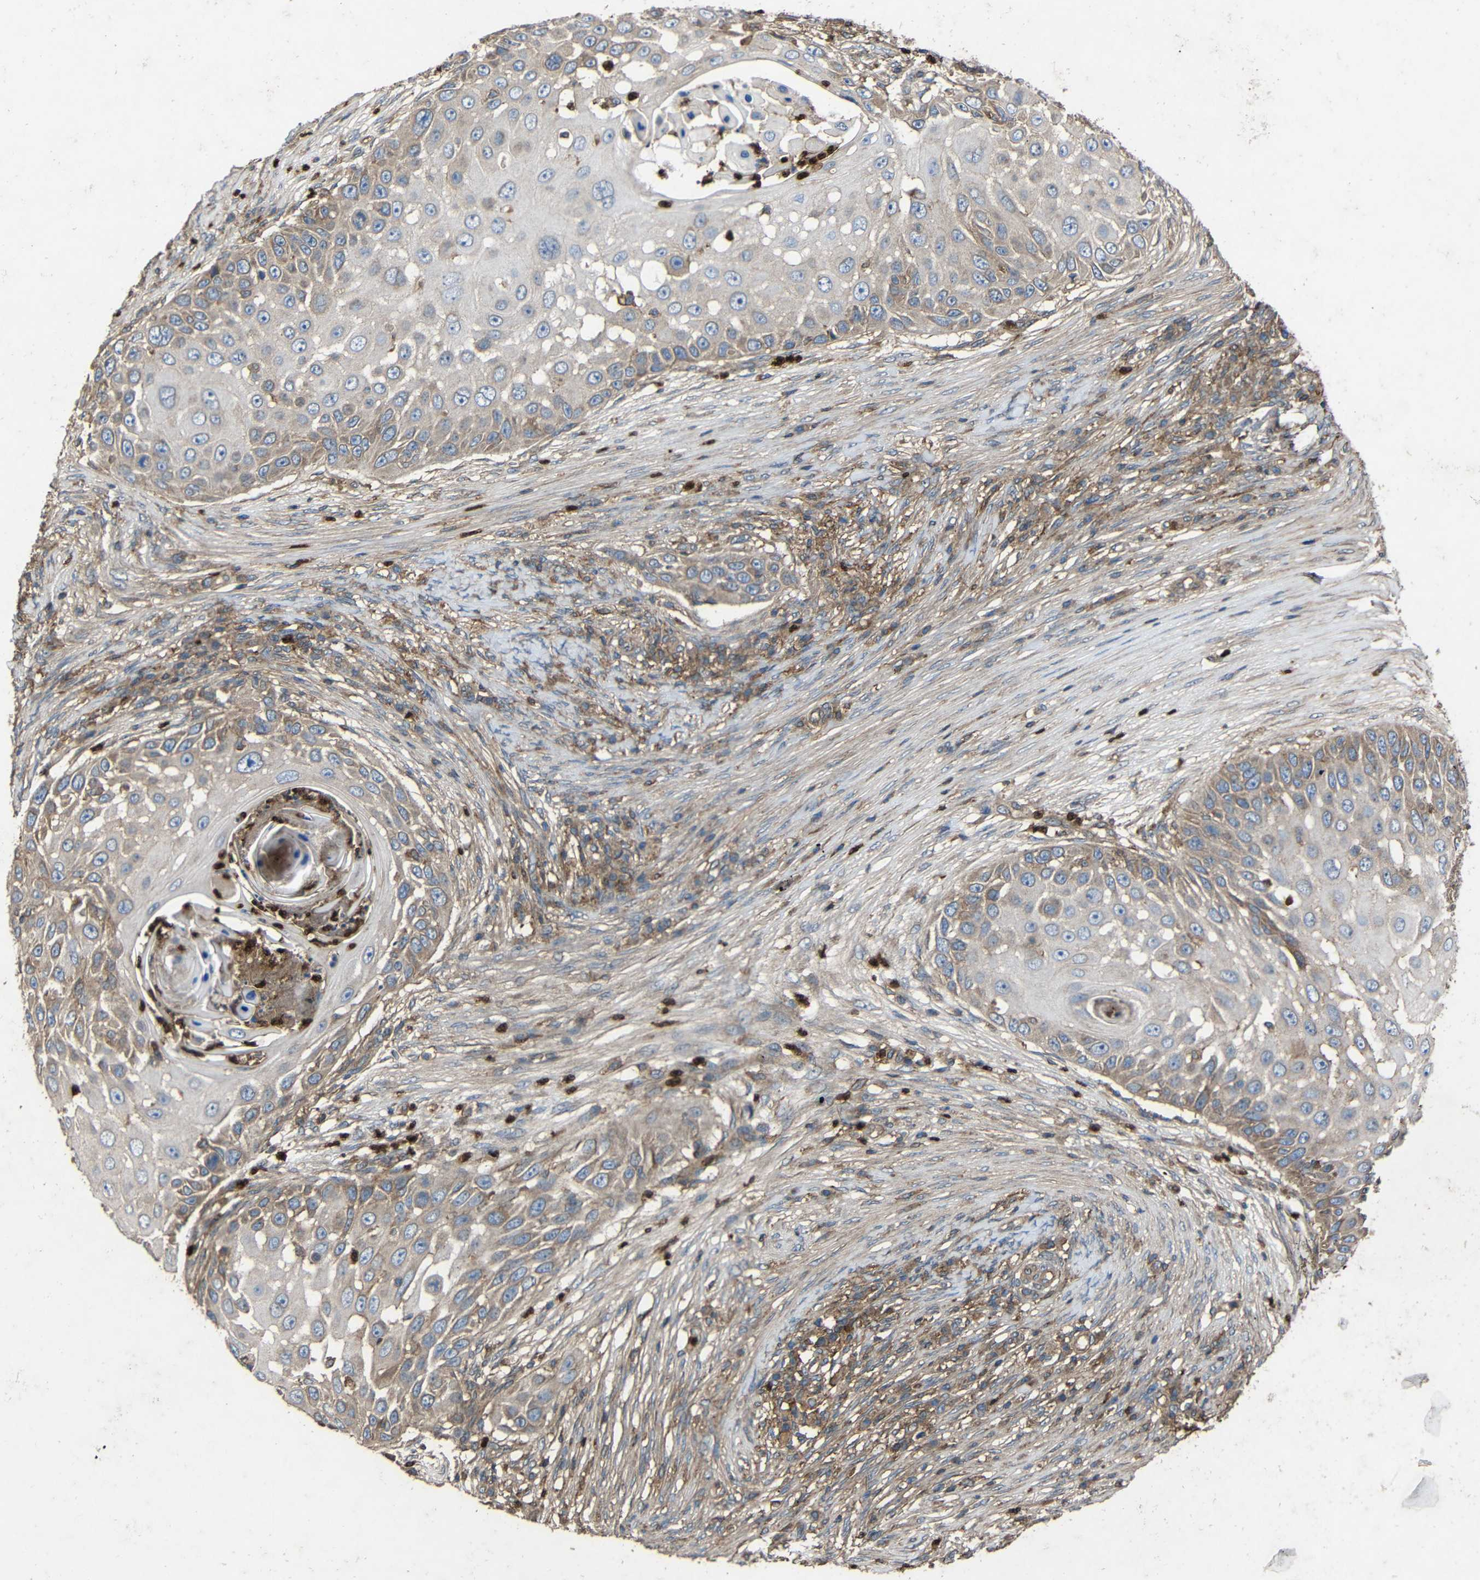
{"staining": {"intensity": "weak", "quantity": "<25%", "location": "cytoplasmic/membranous"}, "tissue": "skin cancer", "cell_type": "Tumor cells", "image_type": "cancer", "snomed": [{"axis": "morphology", "description": "Squamous cell carcinoma, NOS"}, {"axis": "topography", "description": "Skin"}], "caption": "DAB immunohistochemical staining of human skin squamous cell carcinoma exhibits no significant positivity in tumor cells.", "gene": "TREM2", "patient": {"sex": "female", "age": 44}}